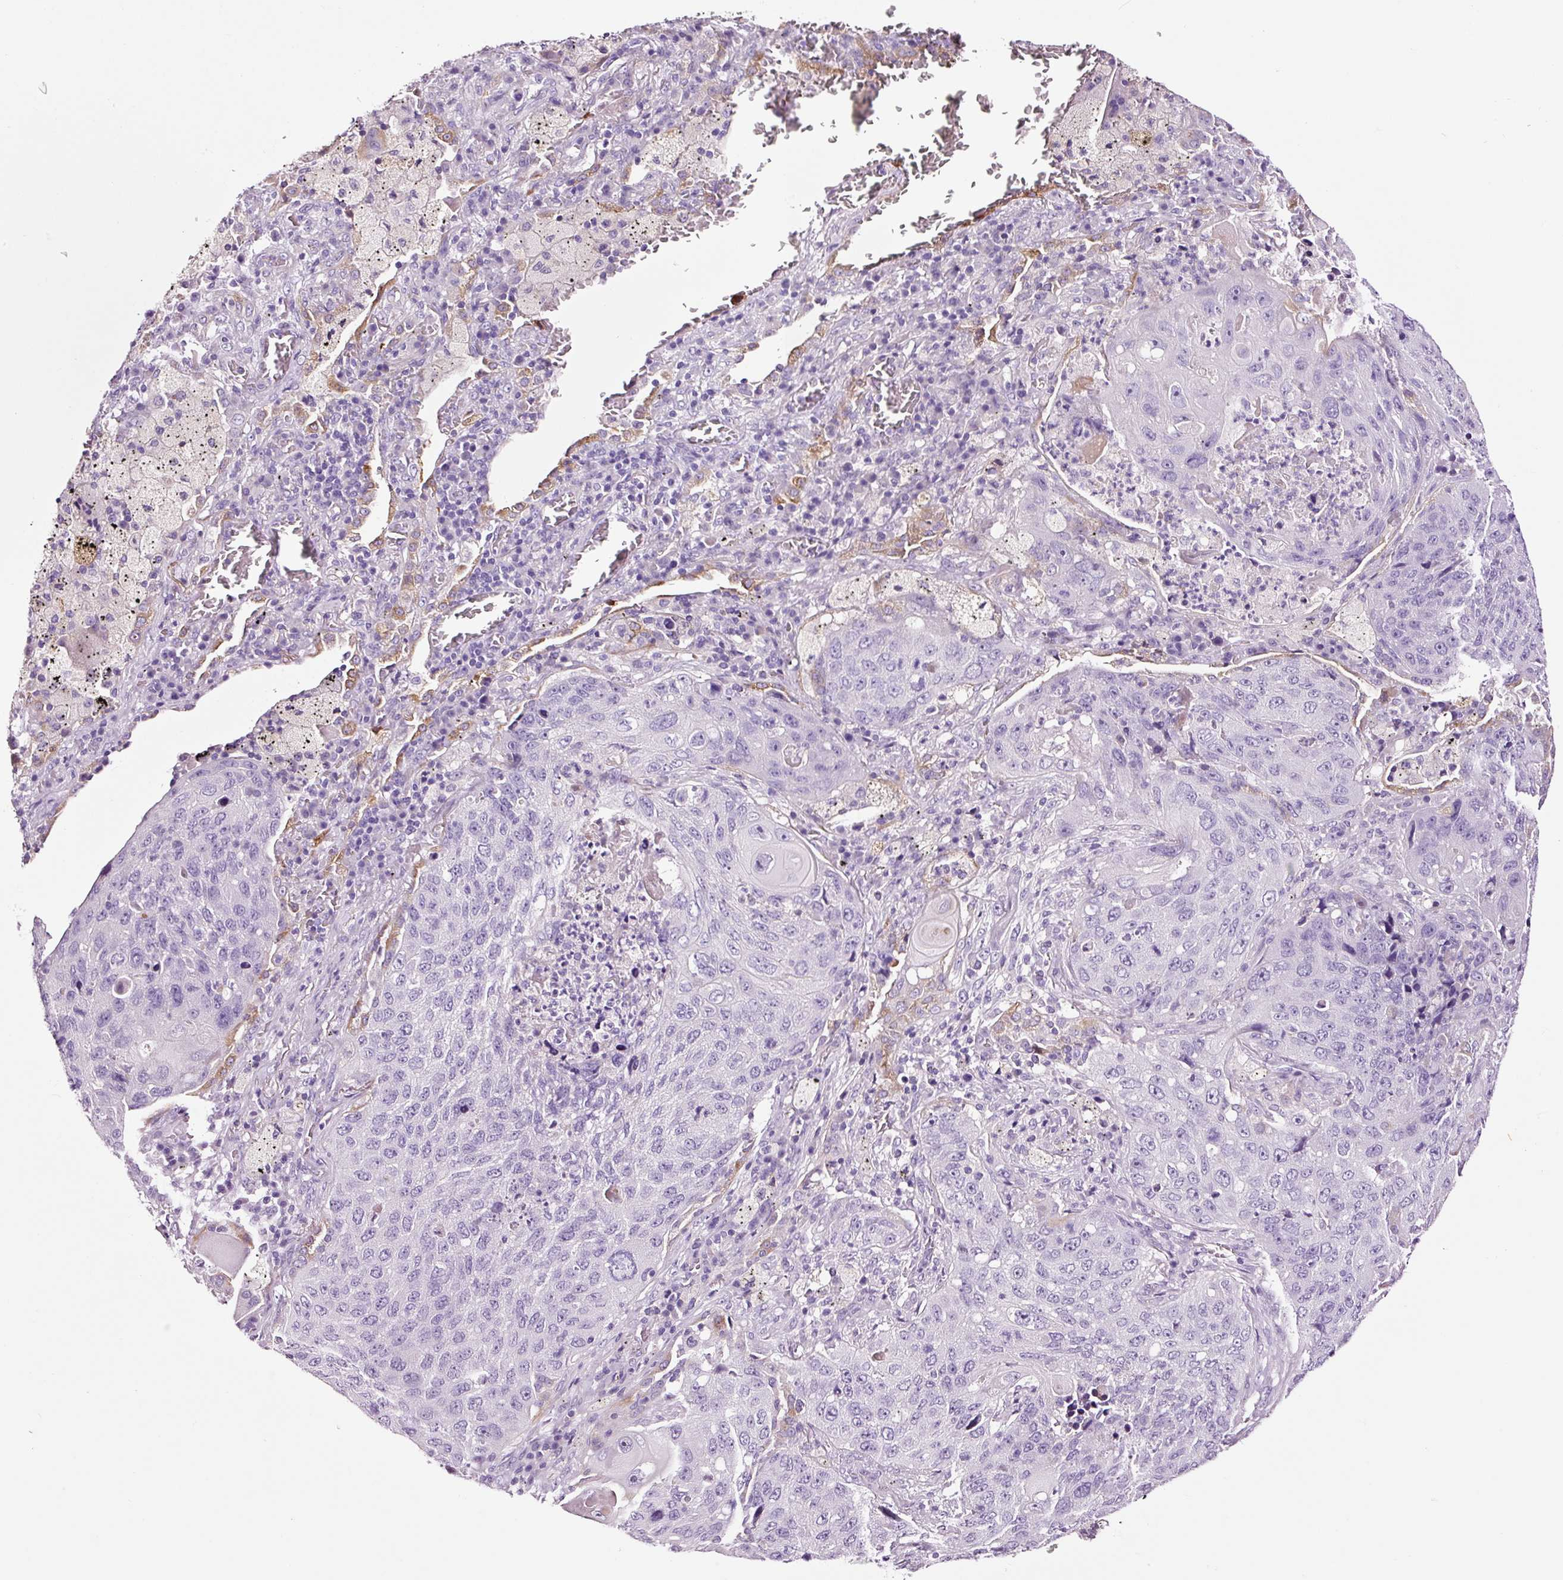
{"staining": {"intensity": "negative", "quantity": "none", "location": "none"}, "tissue": "lung cancer", "cell_type": "Tumor cells", "image_type": "cancer", "snomed": [{"axis": "morphology", "description": "Squamous cell carcinoma, NOS"}, {"axis": "topography", "description": "Lung"}], "caption": "Lung cancer was stained to show a protein in brown. There is no significant expression in tumor cells.", "gene": "PAM", "patient": {"sex": "female", "age": 63}}